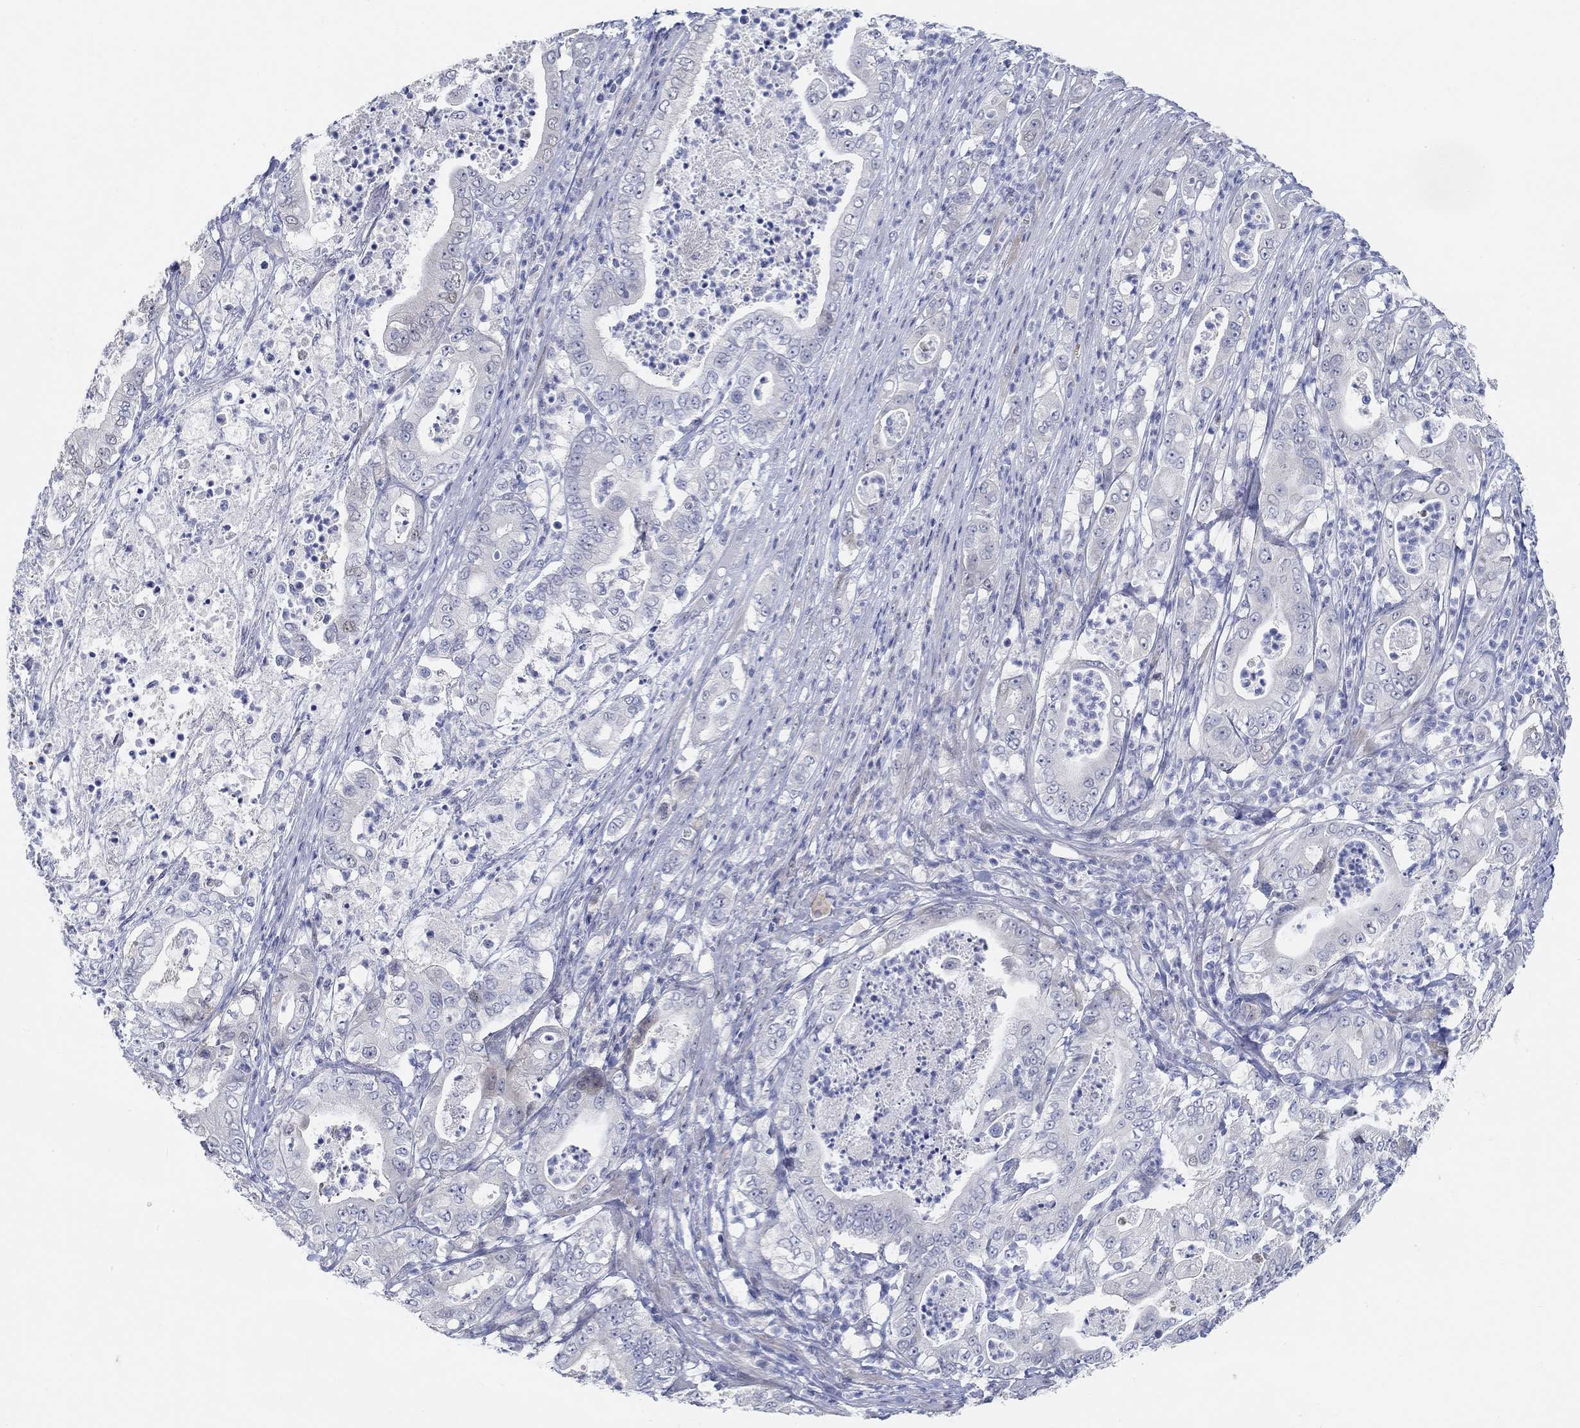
{"staining": {"intensity": "negative", "quantity": "none", "location": "none"}, "tissue": "pancreatic cancer", "cell_type": "Tumor cells", "image_type": "cancer", "snomed": [{"axis": "morphology", "description": "Adenocarcinoma, NOS"}, {"axis": "topography", "description": "Pancreas"}], "caption": "DAB immunohistochemical staining of pancreatic cancer (adenocarcinoma) exhibits no significant expression in tumor cells.", "gene": "SNTG2", "patient": {"sex": "male", "age": 71}}